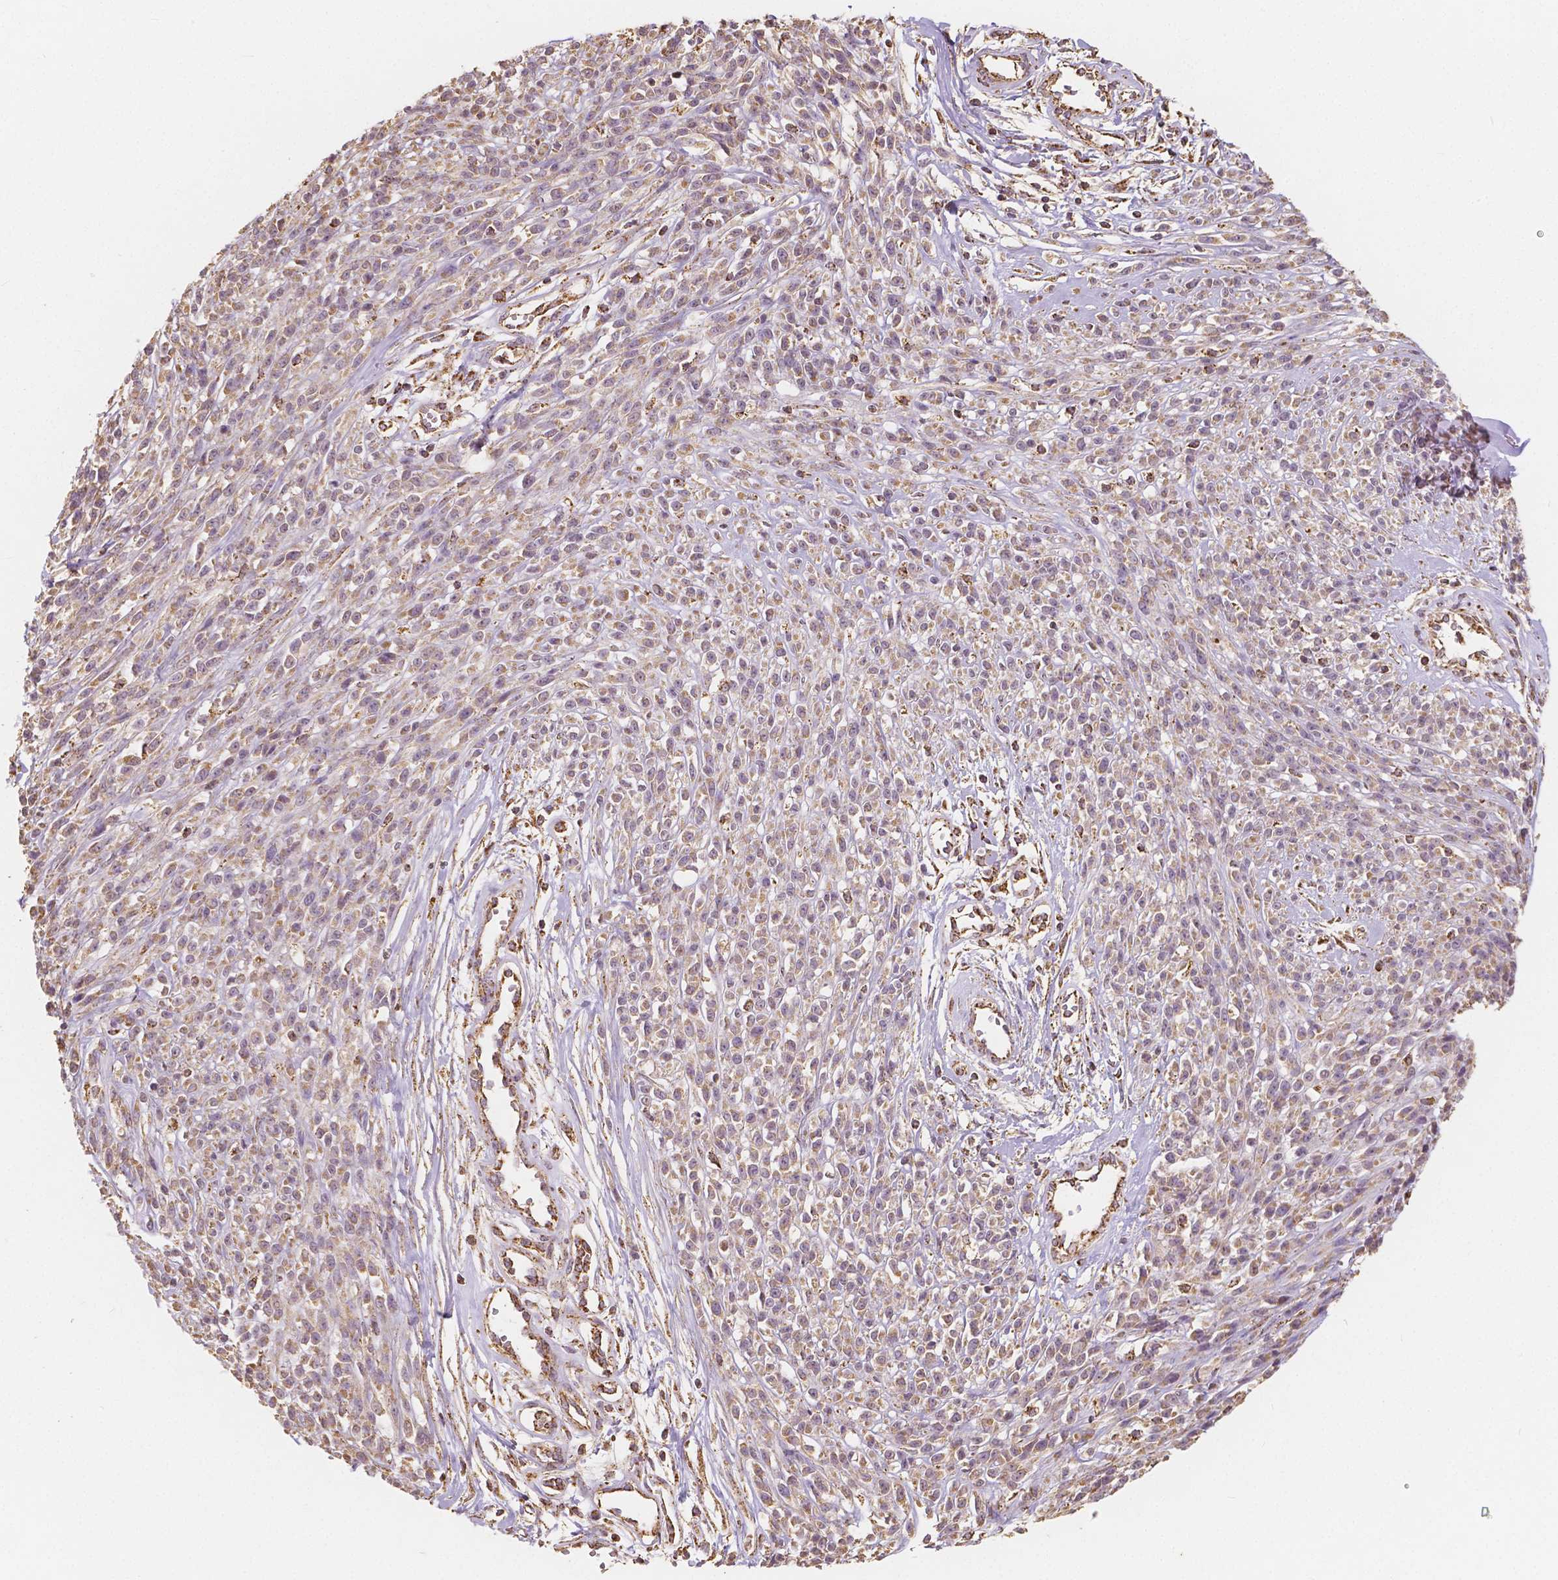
{"staining": {"intensity": "weak", "quantity": ">75%", "location": "cytoplasmic/membranous"}, "tissue": "melanoma", "cell_type": "Tumor cells", "image_type": "cancer", "snomed": [{"axis": "morphology", "description": "Malignant melanoma, NOS"}, {"axis": "topography", "description": "Skin"}, {"axis": "topography", "description": "Skin of trunk"}], "caption": "The histopathology image demonstrates immunohistochemical staining of melanoma. There is weak cytoplasmic/membranous expression is seen in approximately >75% of tumor cells.", "gene": "PEX26", "patient": {"sex": "male", "age": 74}}